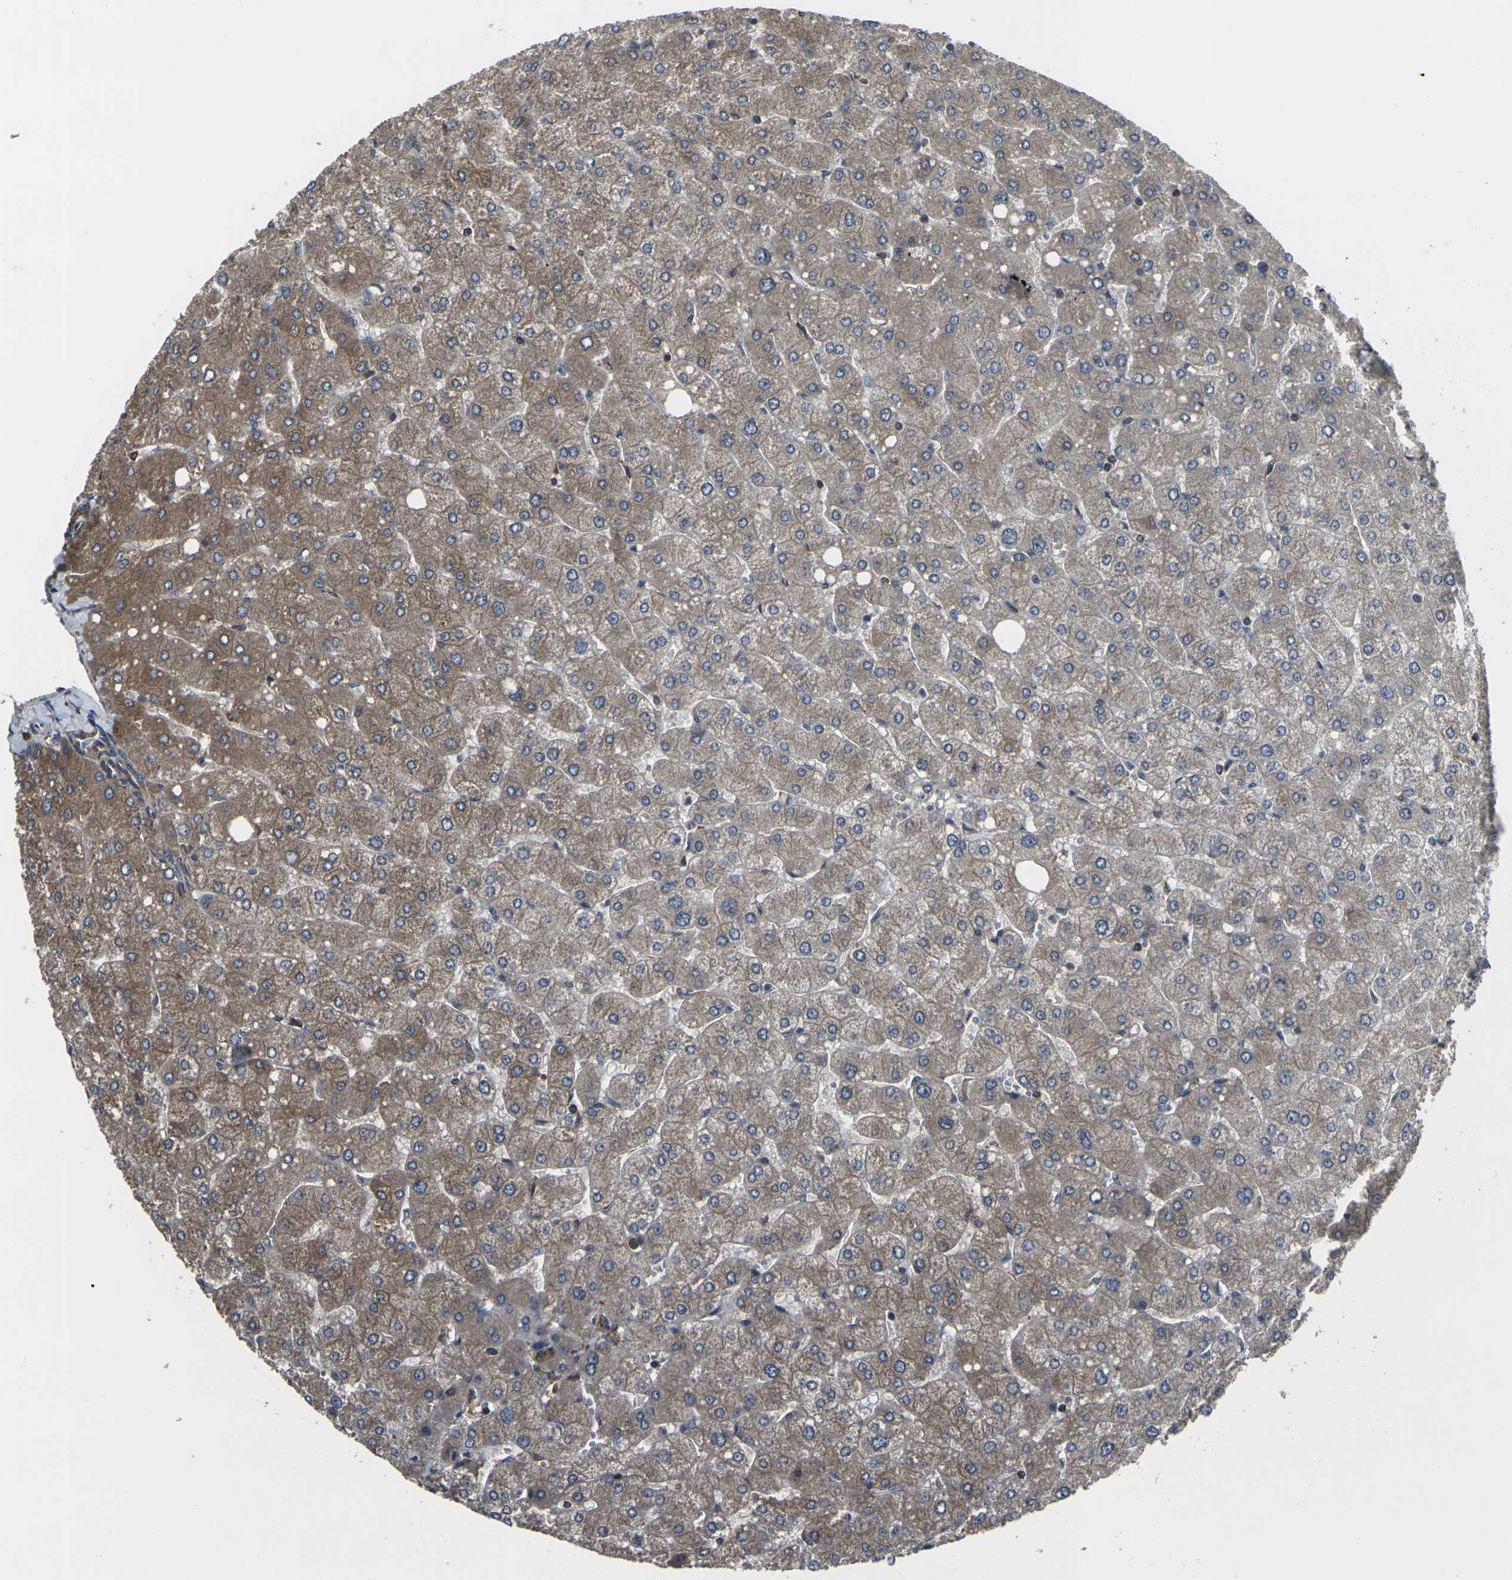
{"staining": {"intensity": "weak", "quantity": ">75%", "location": "cytoplasmic/membranous"}, "tissue": "liver", "cell_type": "Cholangiocytes", "image_type": "normal", "snomed": [{"axis": "morphology", "description": "Normal tissue, NOS"}, {"axis": "topography", "description": "Liver"}], "caption": "DAB (3,3'-diaminobenzidine) immunohistochemical staining of normal liver displays weak cytoplasmic/membranous protein positivity in about >75% of cholangiocytes. (Brightfield microscopy of DAB IHC at high magnification).", "gene": "PRKACB", "patient": {"sex": "male", "age": 55}}